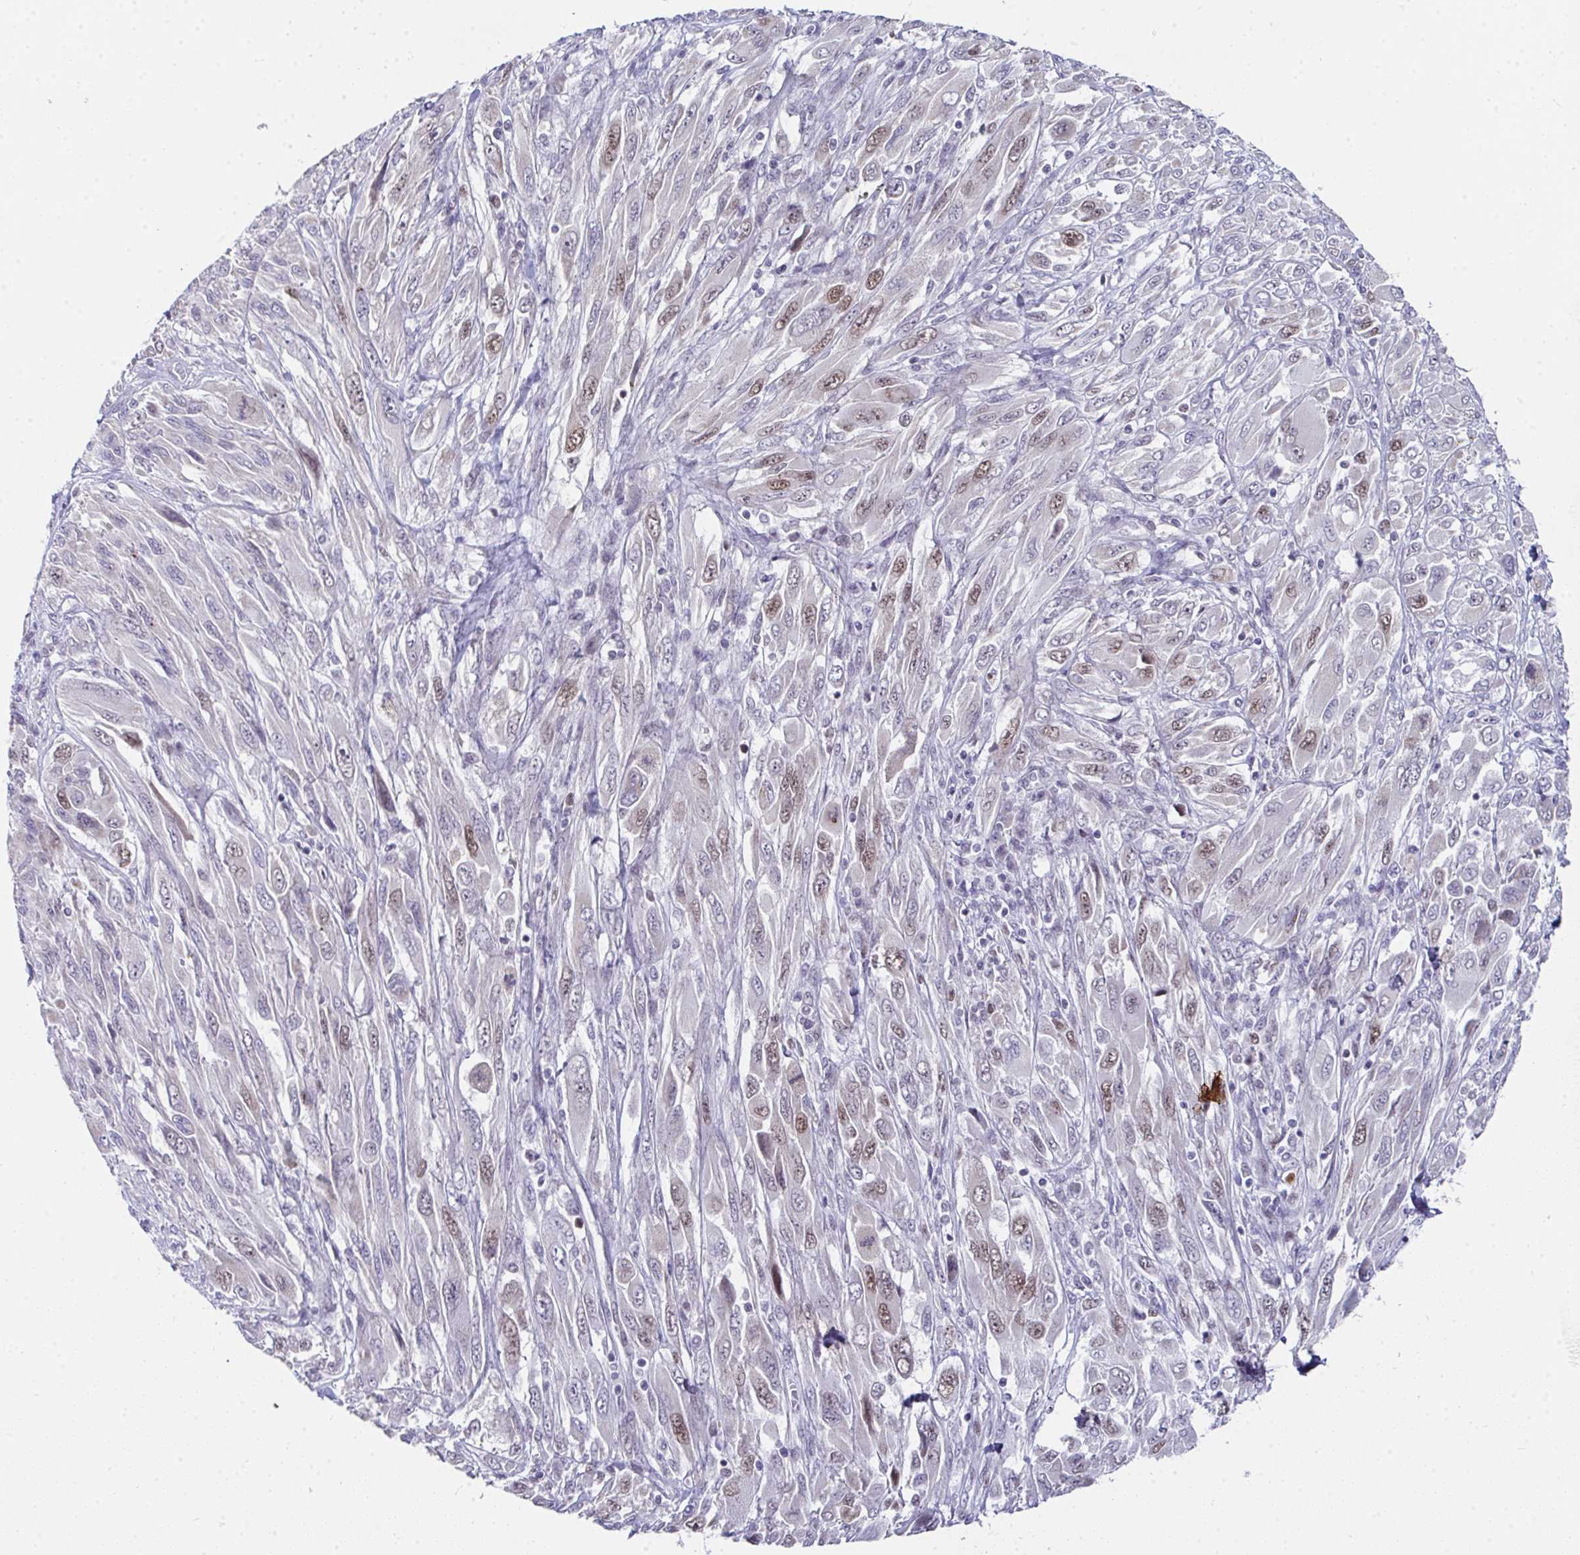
{"staining": {"intensity": "weak", "quantity": "25%-75%", "location": "nuclear"}, "tissue": "melanoma", "cell_type": "Tumor cells", "image_type": "cancer", "snomed": [{"axis": "morphology", "description": "Malignant melanoma, NOS"}, {"axis": "topography", "description": "Skin"}], "caption": "This micrograph shows immunohistochemistry staining of malignant melanoma, with low weak nuclear positivity in approximately 25%-75% of tumor cells.", "gene": "GINS2", "patient": {"sex": "female", "age": 91}}